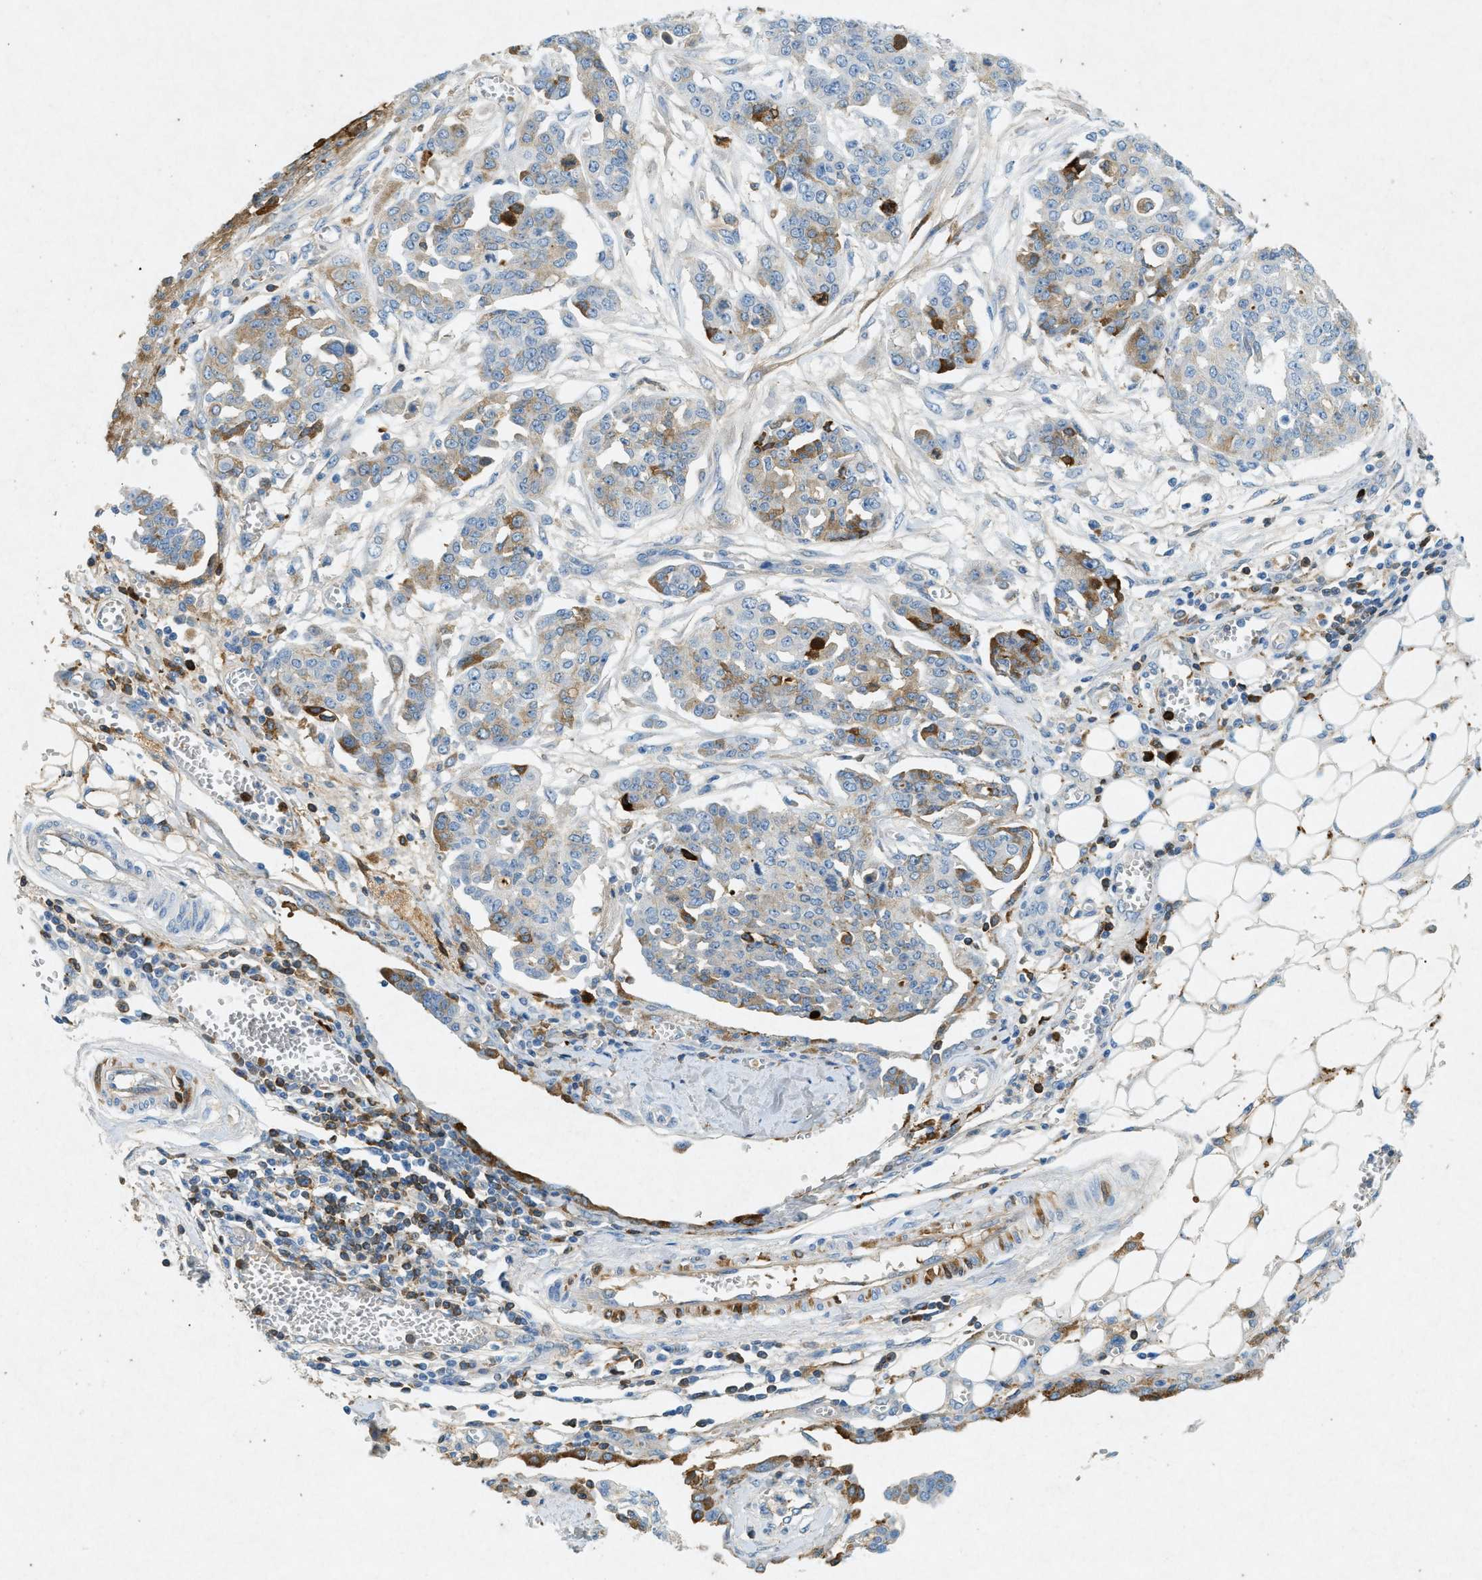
{"staining": {"intensity": "moderate", "quantity": "<25%", "location": "cytoplasmic/membranous"}, "tissue": "ovarian cancer", "cell_type": "Tumor cells", "image_type": "cancer", "snomed": [{"axis": "morphology", "description": "Cystadenocarcinoma, serous, NOS"}, {"axis": "topography", "description": "Soft tissue"}, {"axis": "topography", "description": "Ovary"}], "caption": "Serous cystadenocarcinoma (ovarian) was stained to show a protein in brown. There is low levels of moderate cytoplasmic/membranous expression in about <25% of tumor cells.", "gene": "F2", "patient": {"sex": "female", "age": 57}}